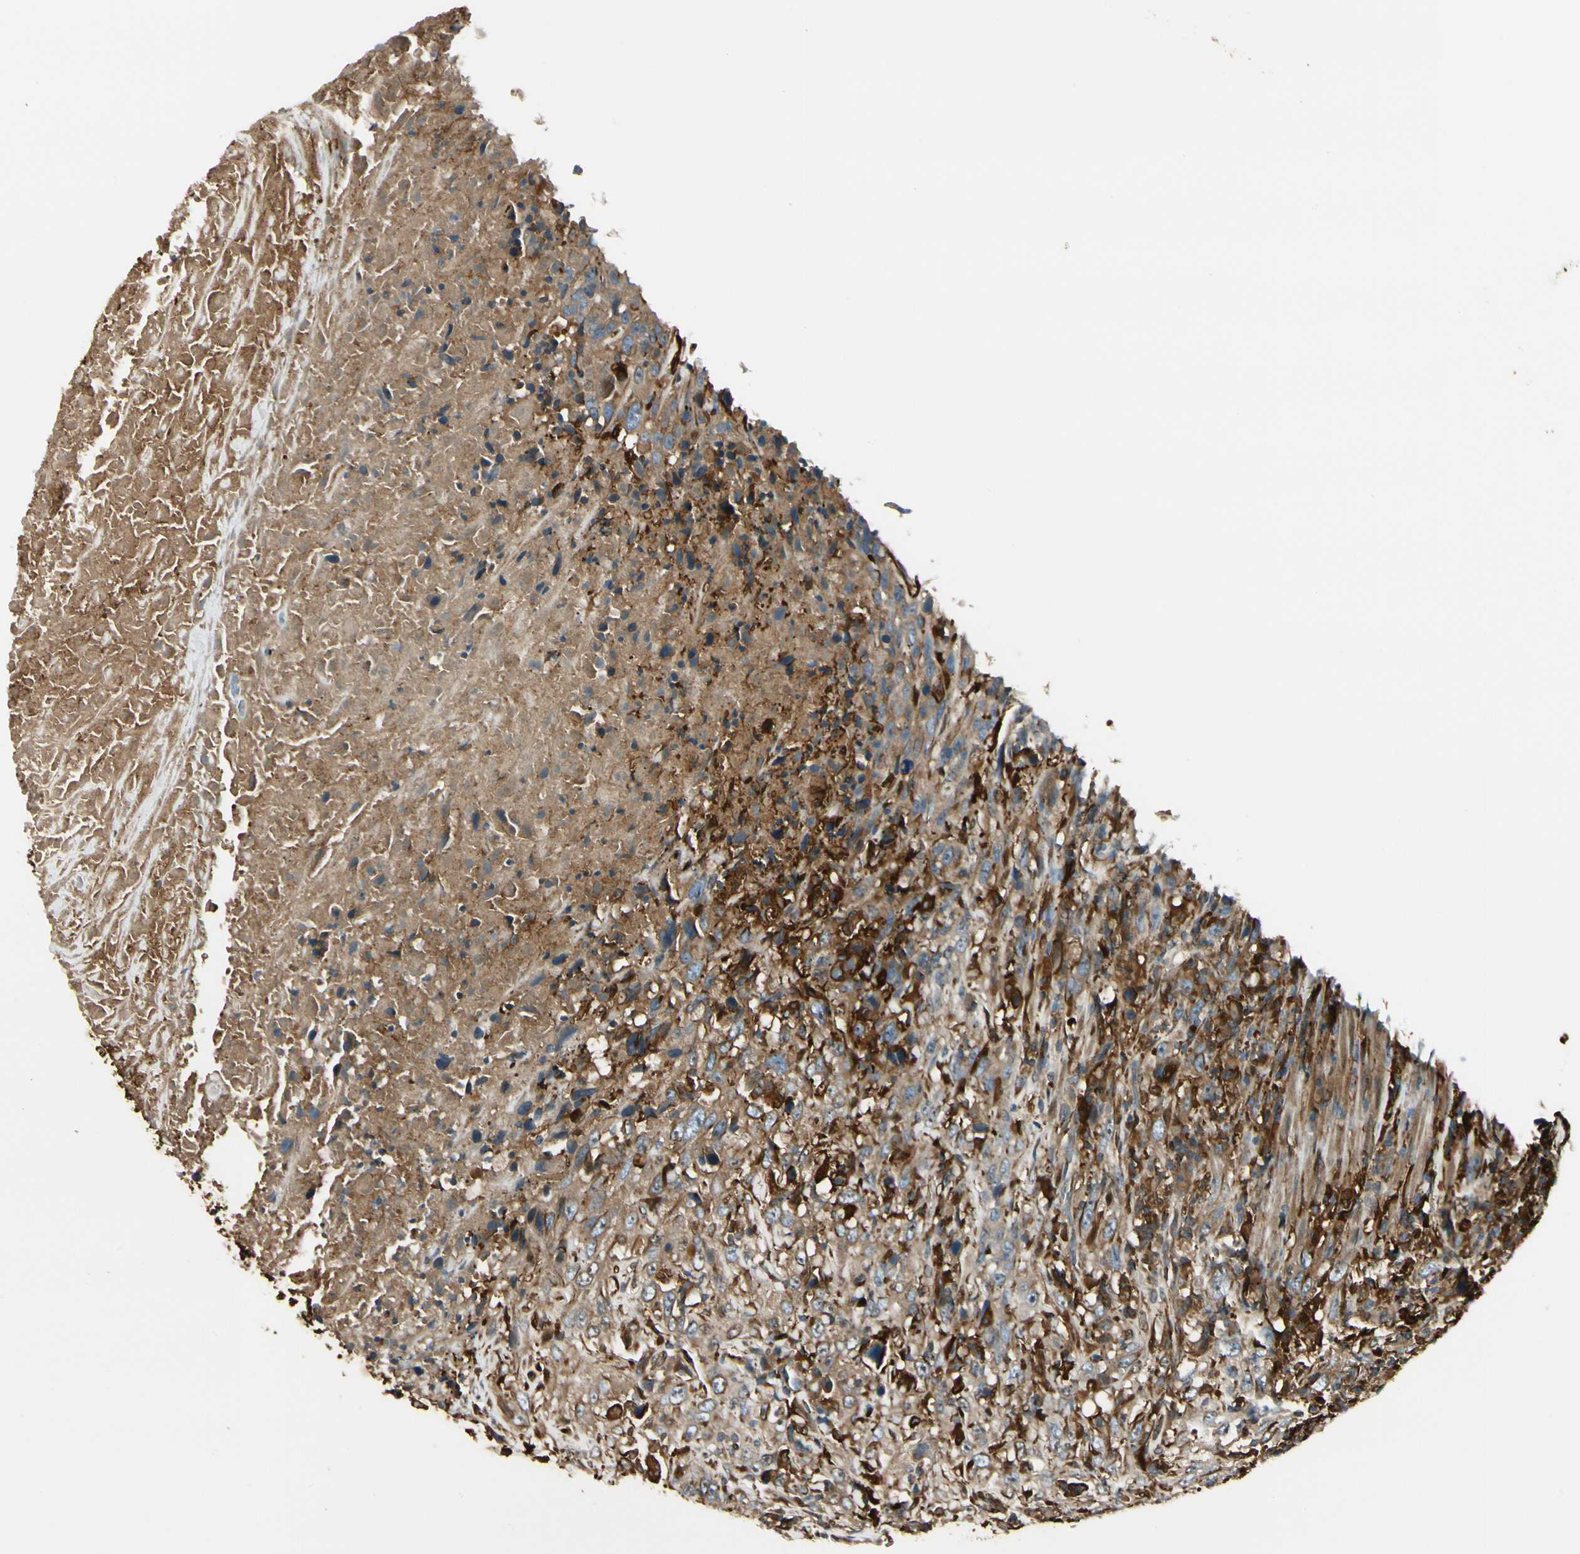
{"staining": {"intensity": "weak", "quantity": ">75%", "location": "cytoplasmic/membranous"}, "tissue": "urothelial cancer", "cell_type": "Tumor cells", "image_type": "cancer", "snomed": [{"axis": "morphology", "description": "Urothelial carcinoma, High grade"}, {"axis": "topography", "description": "Urinary bladder"}], "caption": "A brown stain shows weak cytoplasmic/membranous expression of a protein in urothelial cancer tumor cells. (Stains: DAB in brown, nuclei in blue, Microscopy: brightfield microscopy at high magnification).", "gene": "FTH1", "patient": {"sex": "male", "age": 61}}